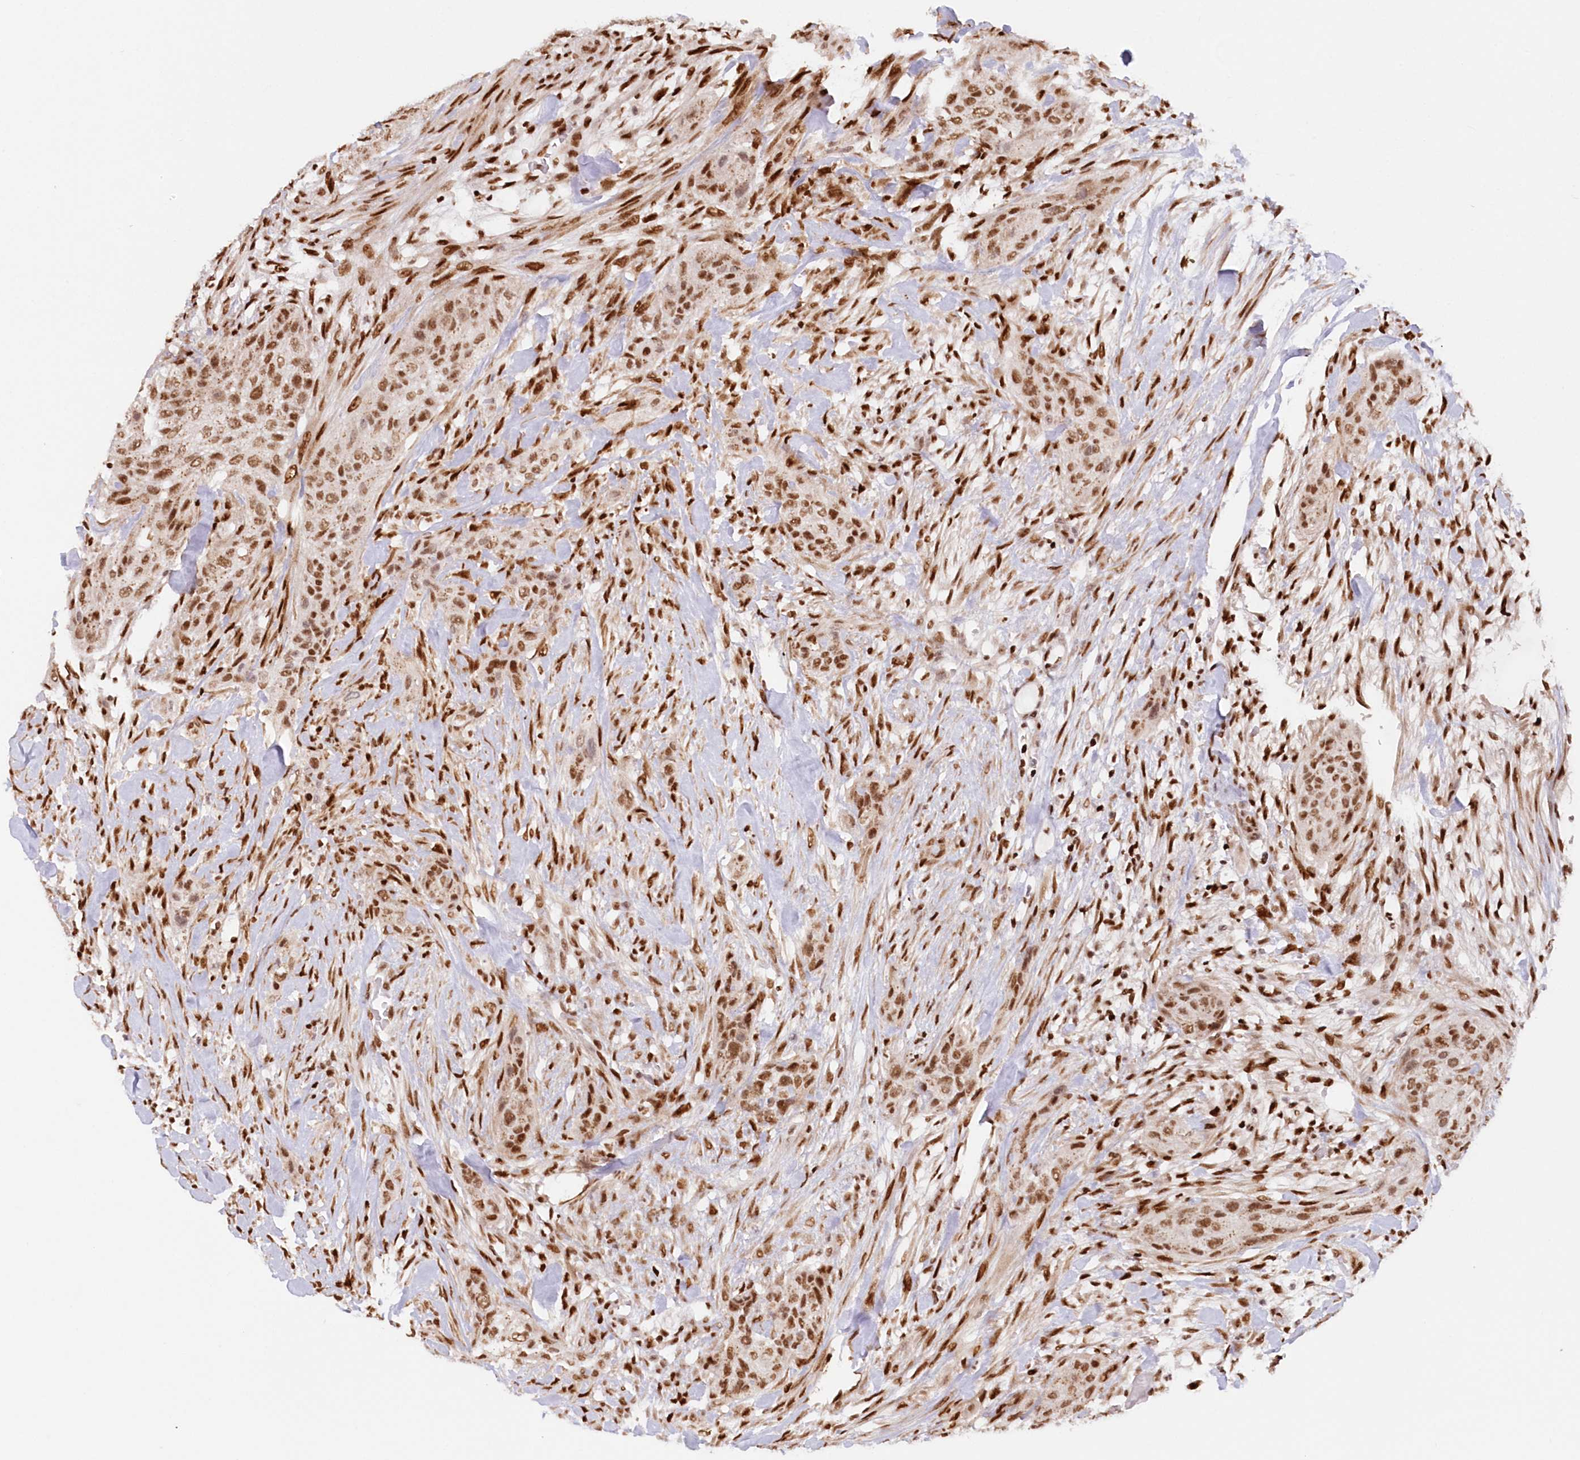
{"staining": {"intensity": "moderate", "quantity": ">75%", "location": "nuclear"}, "tissue": "urothelial cancer", "cell_type": "Tumor cells", "image_type": "cancer", "snomed": [{"axis": "morphology", "description": "Urothelial carcinoma, High grade"}, {"axis": "topography", "description": "Urinary bladder"}], "caption": "The histopathology image reveals a brown stain indicating the presence of a protein in the nuclear of tumor cells in urothelial carcinoma (high-grade).", "gene": "POLR2B", "patient": {"sex": "male", "age": 35}}